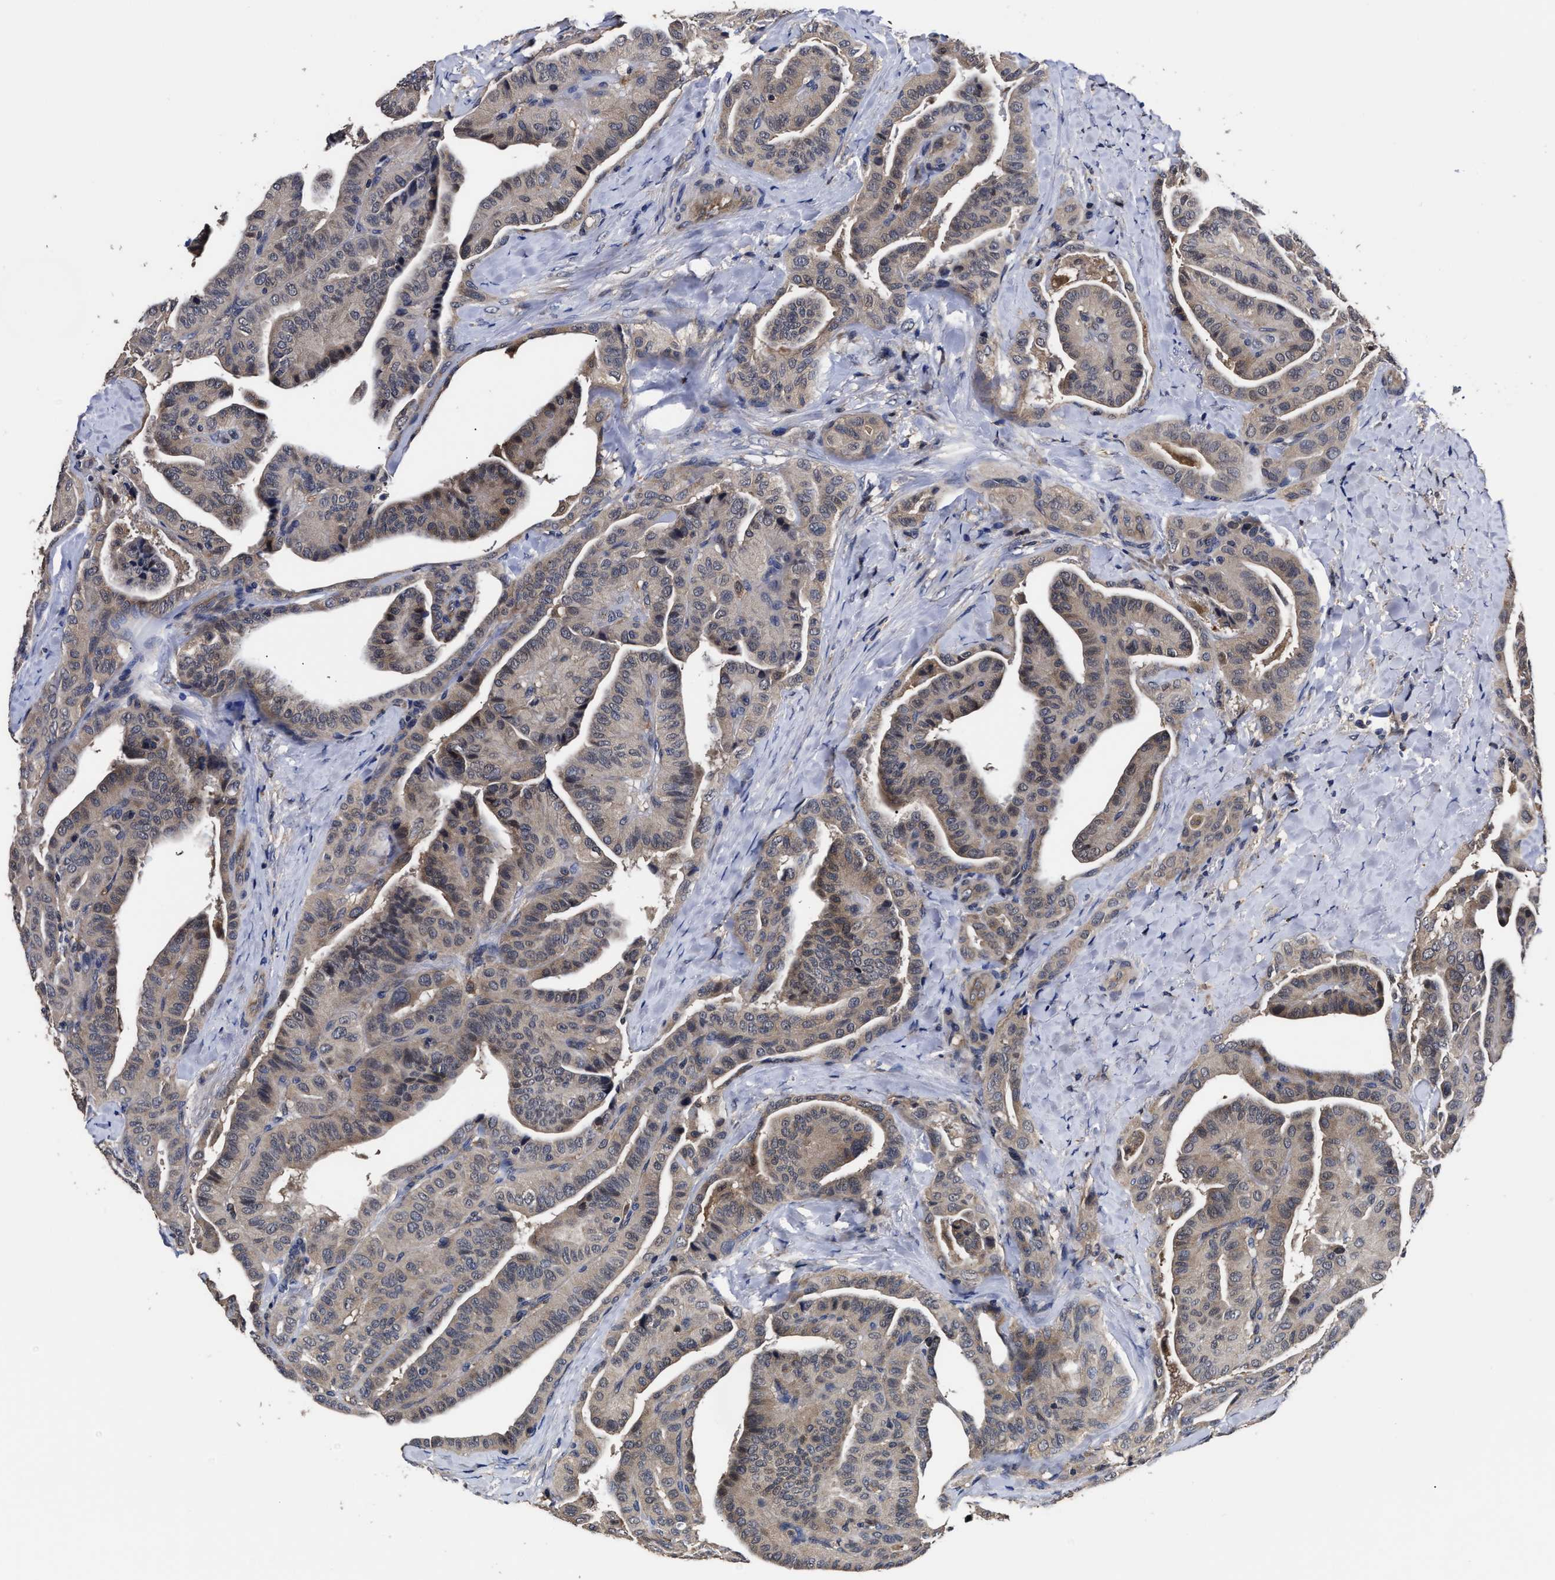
{"staining": {"intensity": "weak", "quantity": "25%-75%", "location": "cytoplasmic/membranous"}, "tissue": "thyroid cancer", "cell_type": "Tumor cells", "image_type": "cancer", "snomed": [{"axis": "morphology", "description": "Papillary adenocarcinoma, NOS"}, {"axis": "topography", "description": "Thyroid gland"}], "caption": "IHC image of neoplastic tissue: thyroid cancer stained using immunohistochemistry displays low levels of weak protein expression localized specifically in the cytoplasmic/membranous of tumor cells, appearing as a cytoplasmic/membranous brown color.", "gene": "SOCS5", "patient": {"sex": "male", "age": 77}}